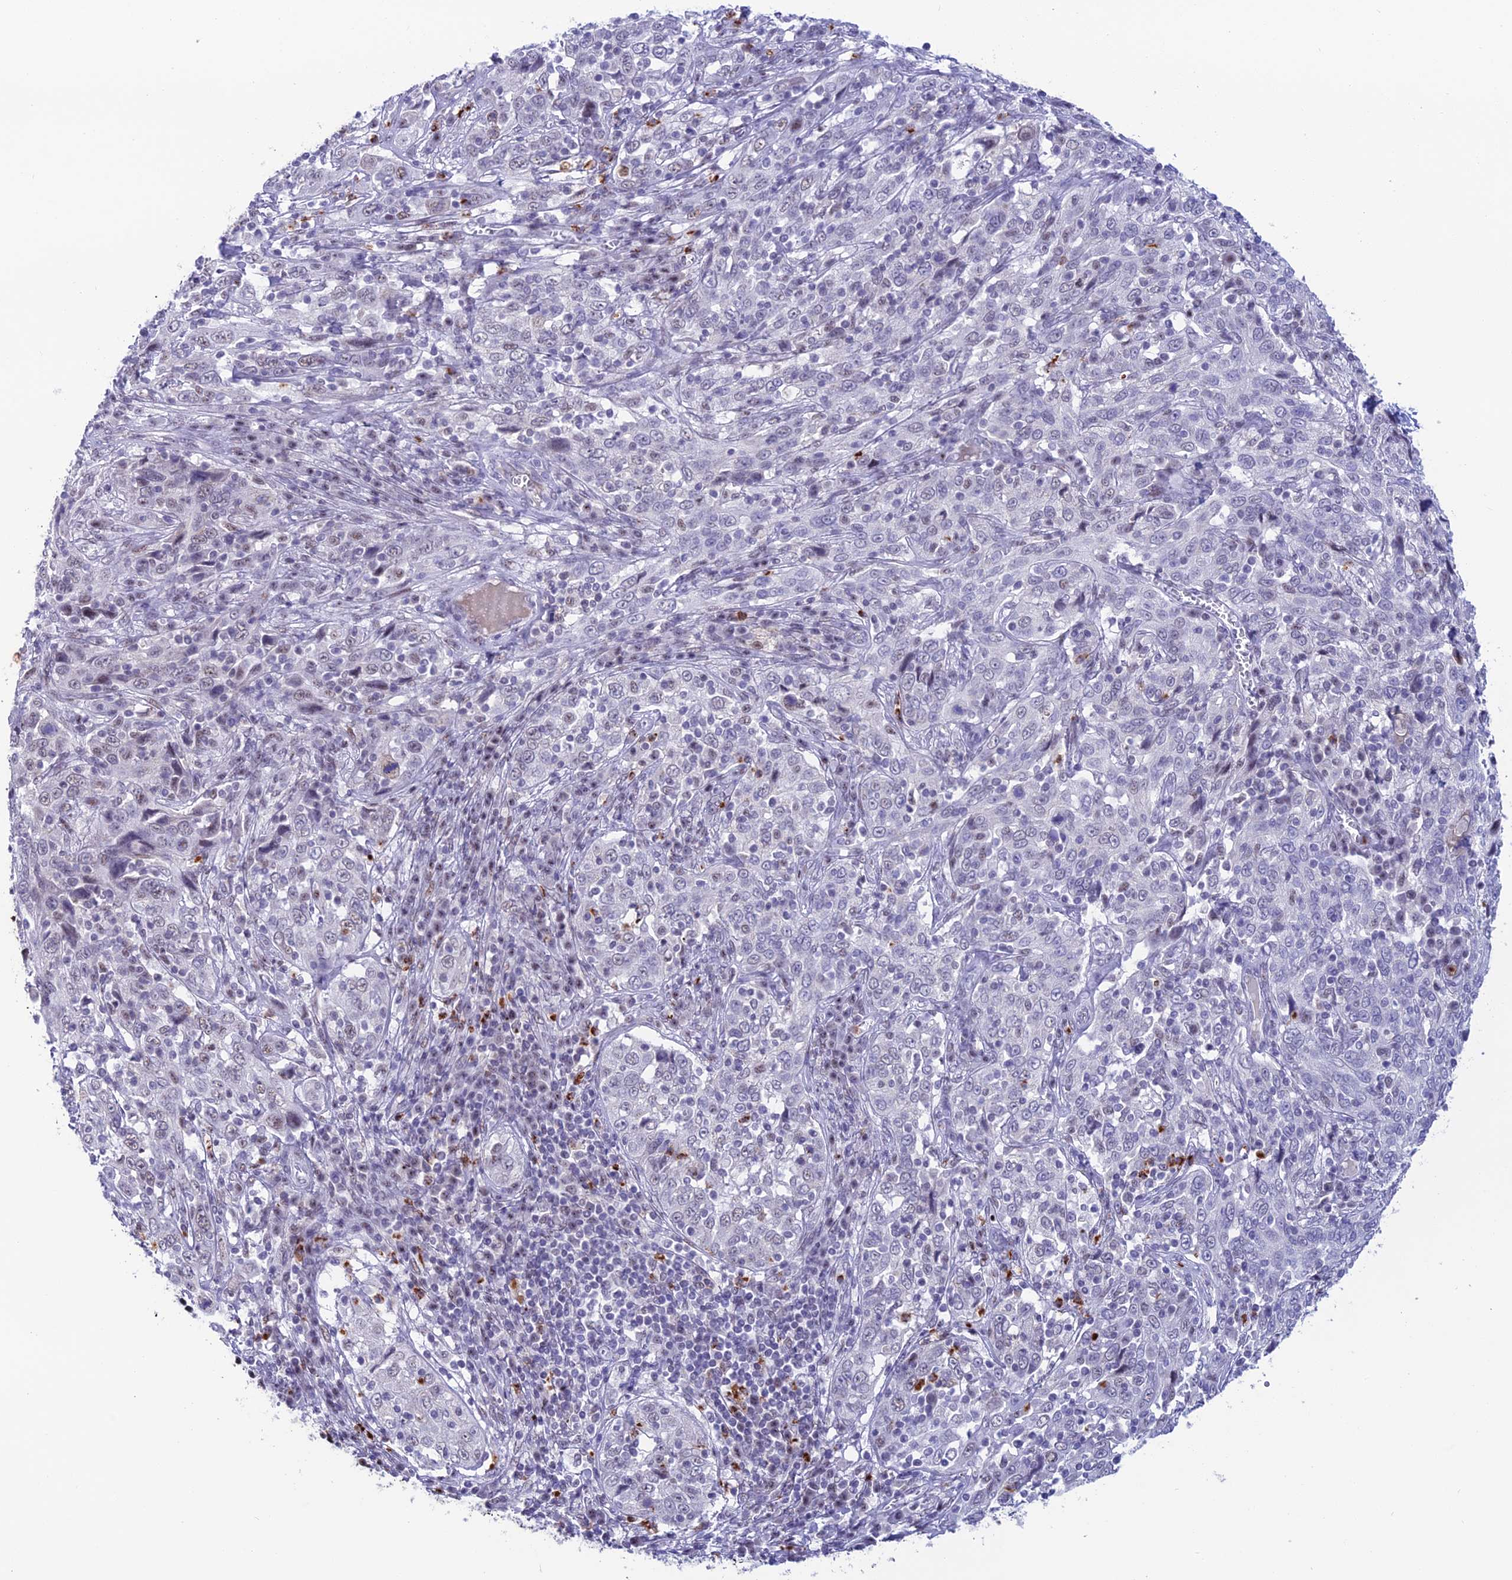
{"staining": {"intensity": "negative", "quantity": "none", "location": "none"}, "tissue": "cervical cancer", "cell_type": "Tumor cells", "image_type": "cancer", "snomed": [{"axis": "morphology", "description": "Squamous cell carcinoma, NOS"}, {"axis": "topography", "description": "Cervix"}], "caption": "An image of human cervical squamous cell carcinoma is negative for staining in tumor cells.", "gene": "MFSD2B", "patient": {"sex": "female", "age": 46}}